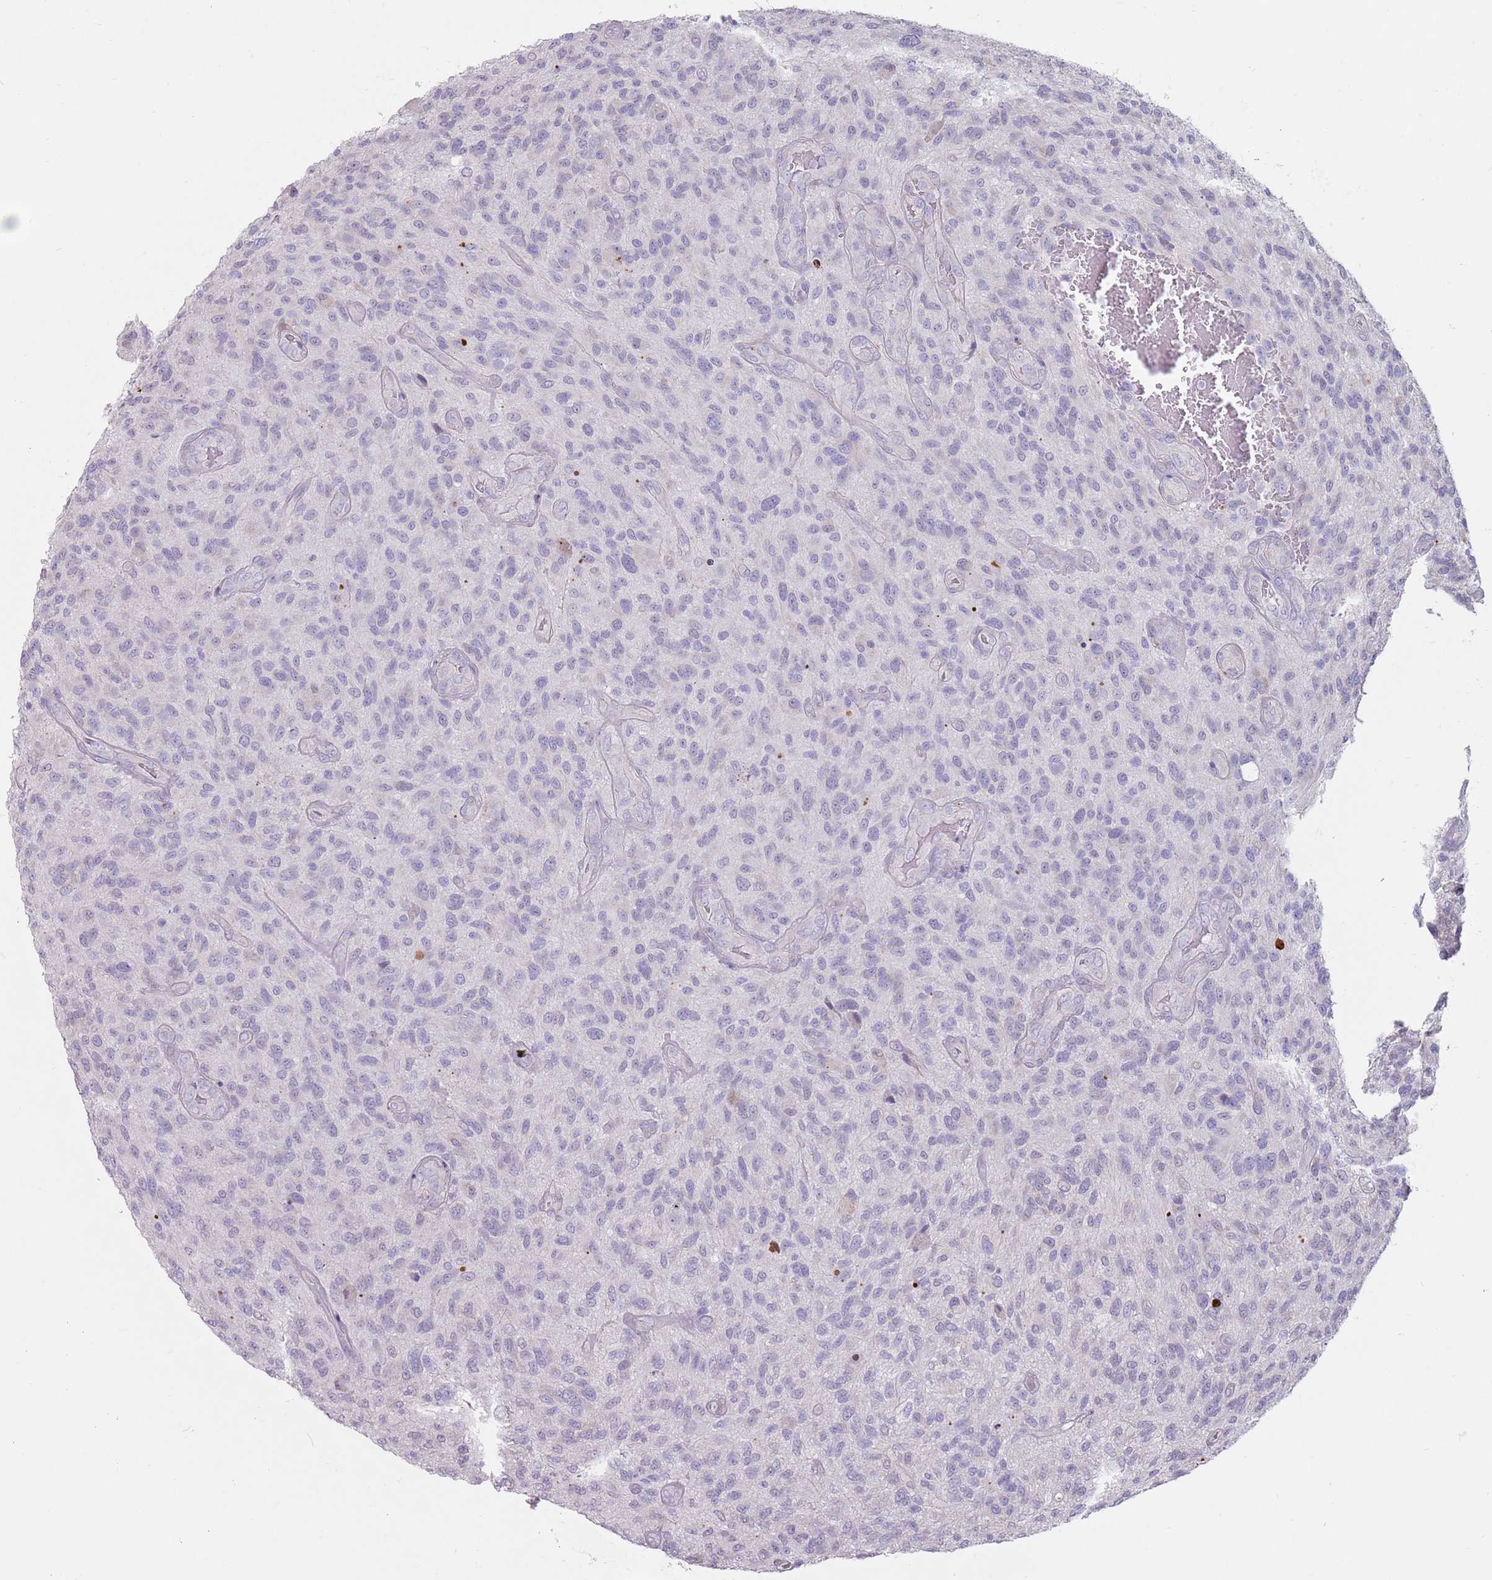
{"staining": {"intensity": "negative", "quantity": "none", "location": "none"}, "tissue": "glioma", "cell_type": "Tumor cells", "image_type": "cancer", "snomed": [{"axis": "morphology", "description": "Glioma, malignant, High grade"}, {"axis": "topography", "description": "Brain"}], "caption": "The image displays no significant positivity in tumor cells of glioma.", "gene": "DXO", "patient": {"sex": "male", "age": 47}}